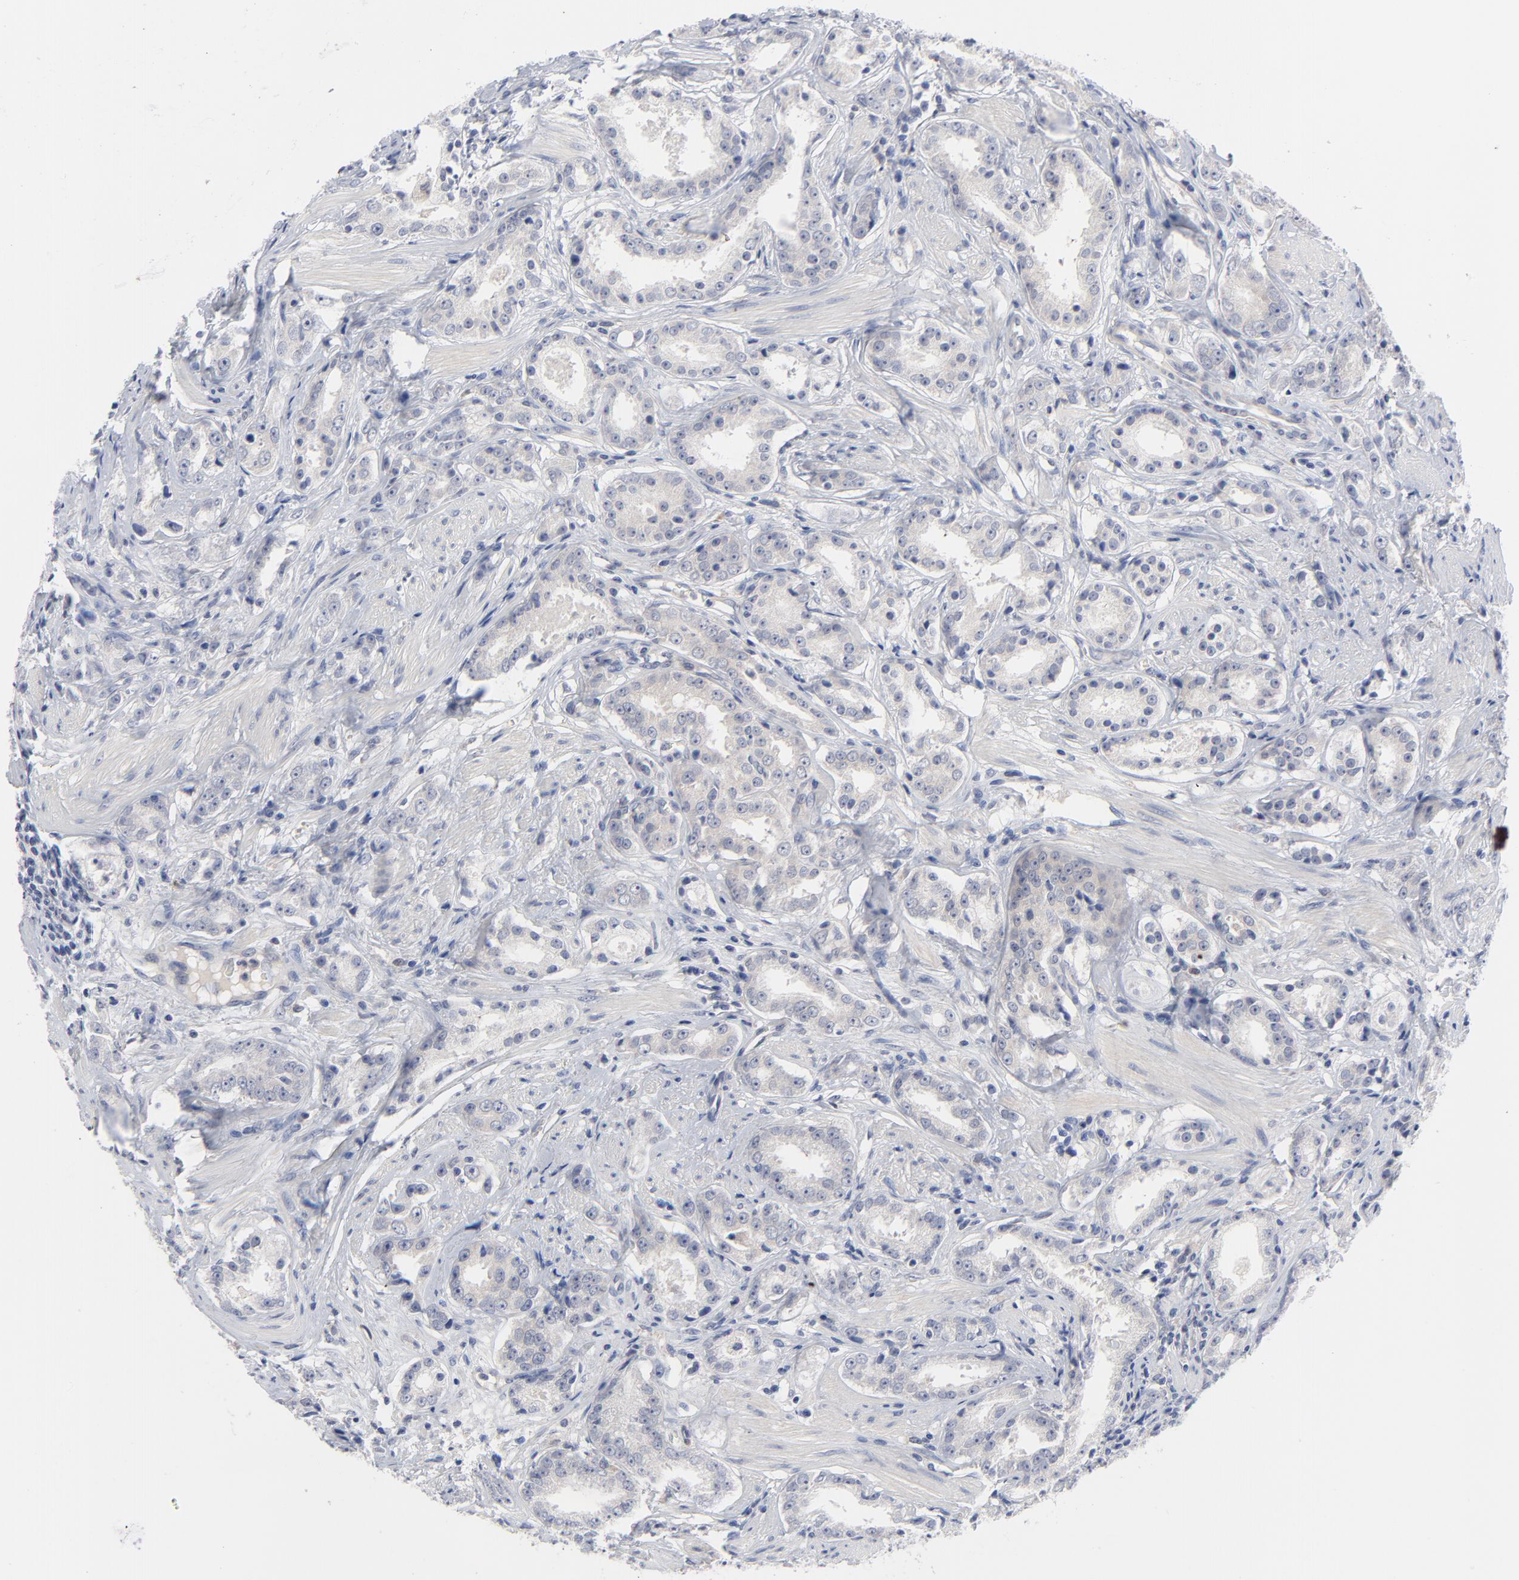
{"staining": {"intensity": "negative", "quantity": "none", "location": "none"}, "tissue": "prostate cancer", "cell_type": "Tumor cells", "image_type": "cancer", "snomed": [{"axis": "morphology", "description": "Adenocarcinoma, Medium grade"}, {"axis": "topography", "description": "Prostate"}], "caption": "The micrograph demonstrates no significant staining in tumor cells of prostate cancer.", "gene": "CLEC4G", "patient": {"sex": "male", "age": 53}}